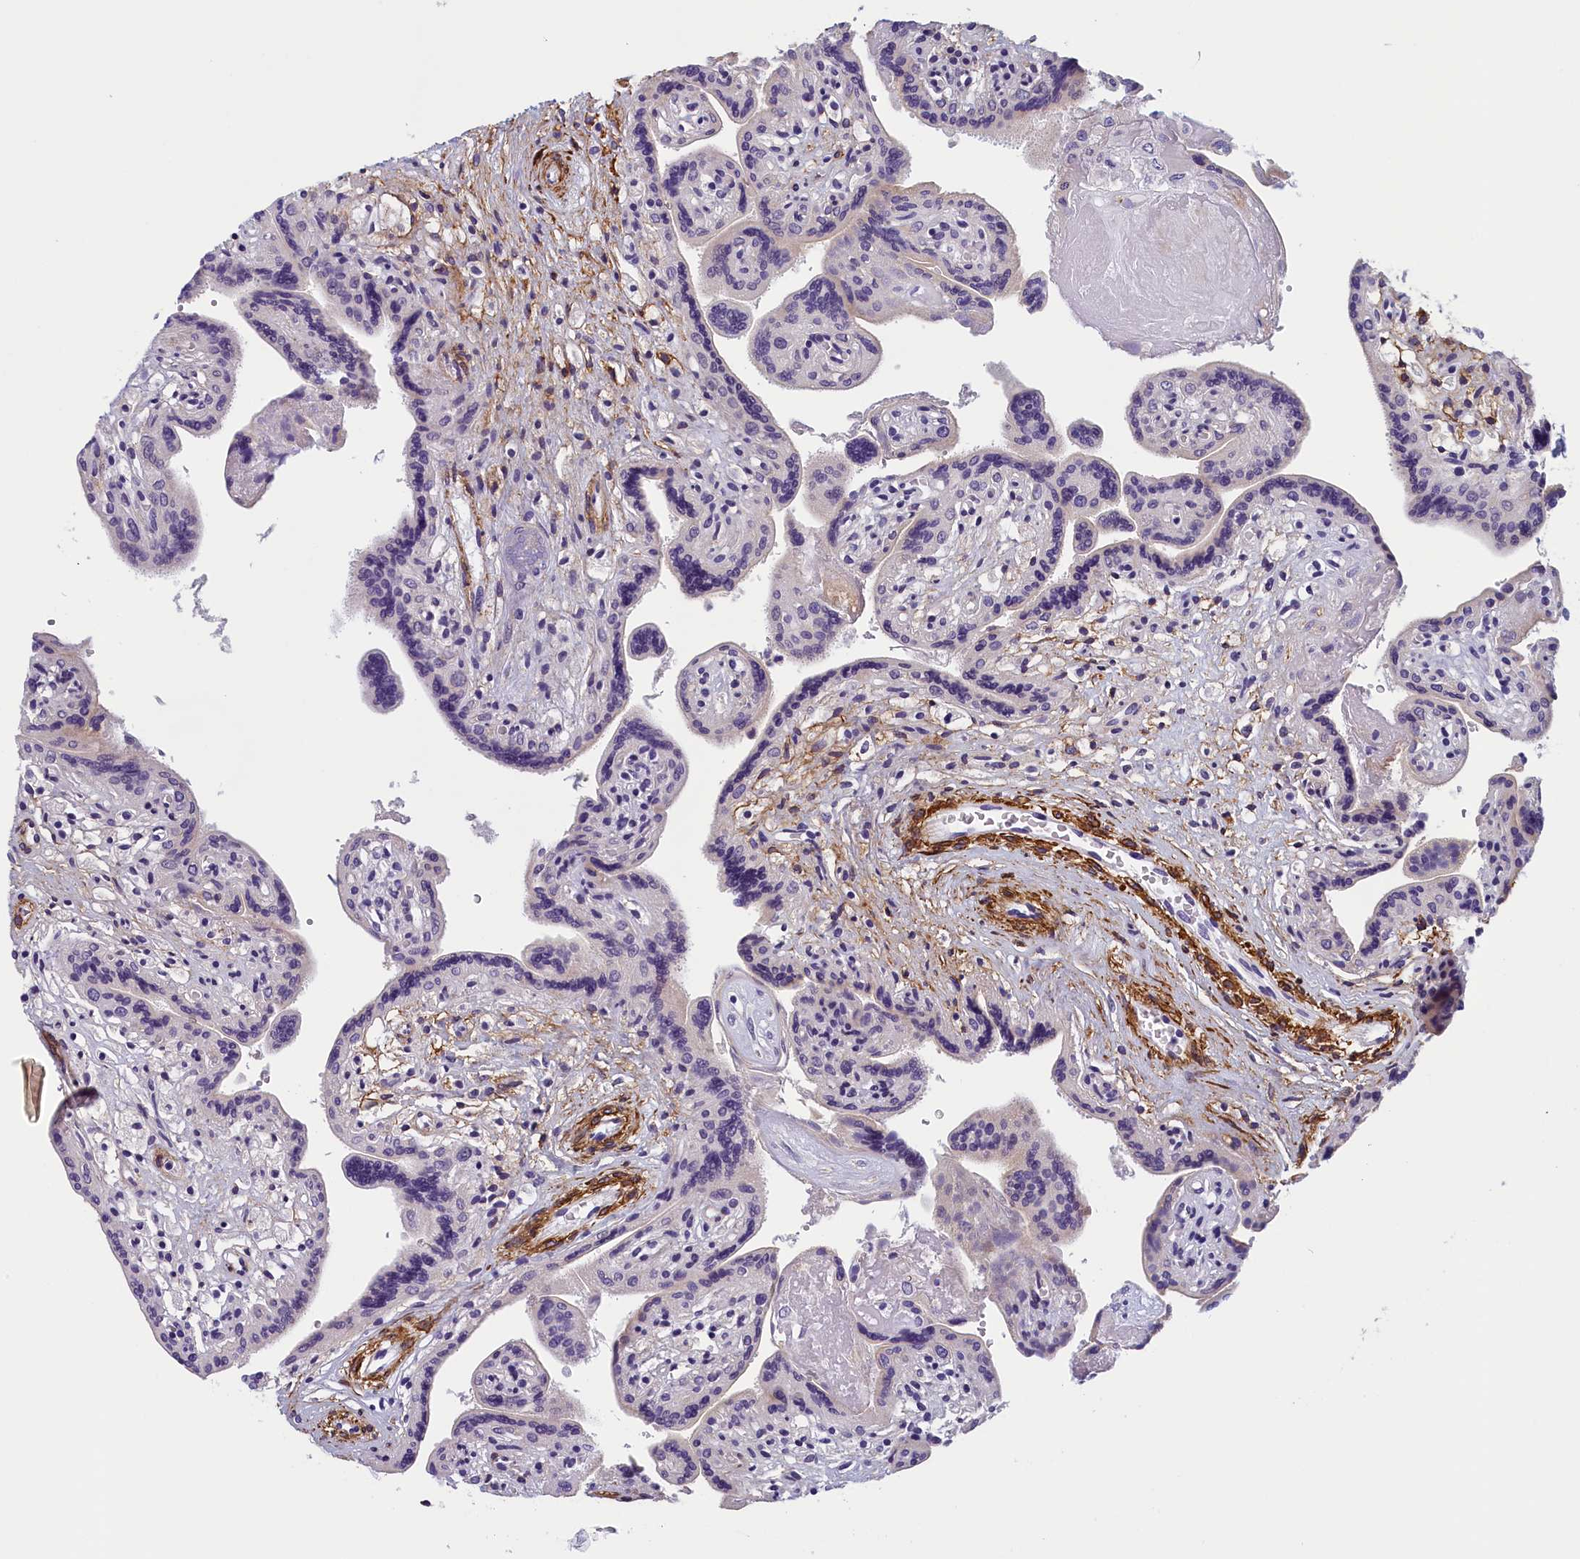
{"staining": {"intensity": "weak", "quantity": "<25%", "location": "cytoplasmic/membranous"}, "tissue": "placenta", "cell_type": "Trophoblastic cells", "image_type": "normal", "snomed": [{"axis": "morphology", "description": "Normal tissue, NOS"}, {"axis": "topography", "description": "Placenta"}], "caption": "A high-resolution photomicrograph shows immunohistochemistry (IHC) staining of benign placenta, which reveals no significant staining in trophoblastic cells. The staining is performed using DAB (3,3'-diaminobenzidine) brown chromogen with nuclei counter-stained in using hematoxylin.", "gene": "BCL2L13", "patient": {"sex": "female", "age": 37}}